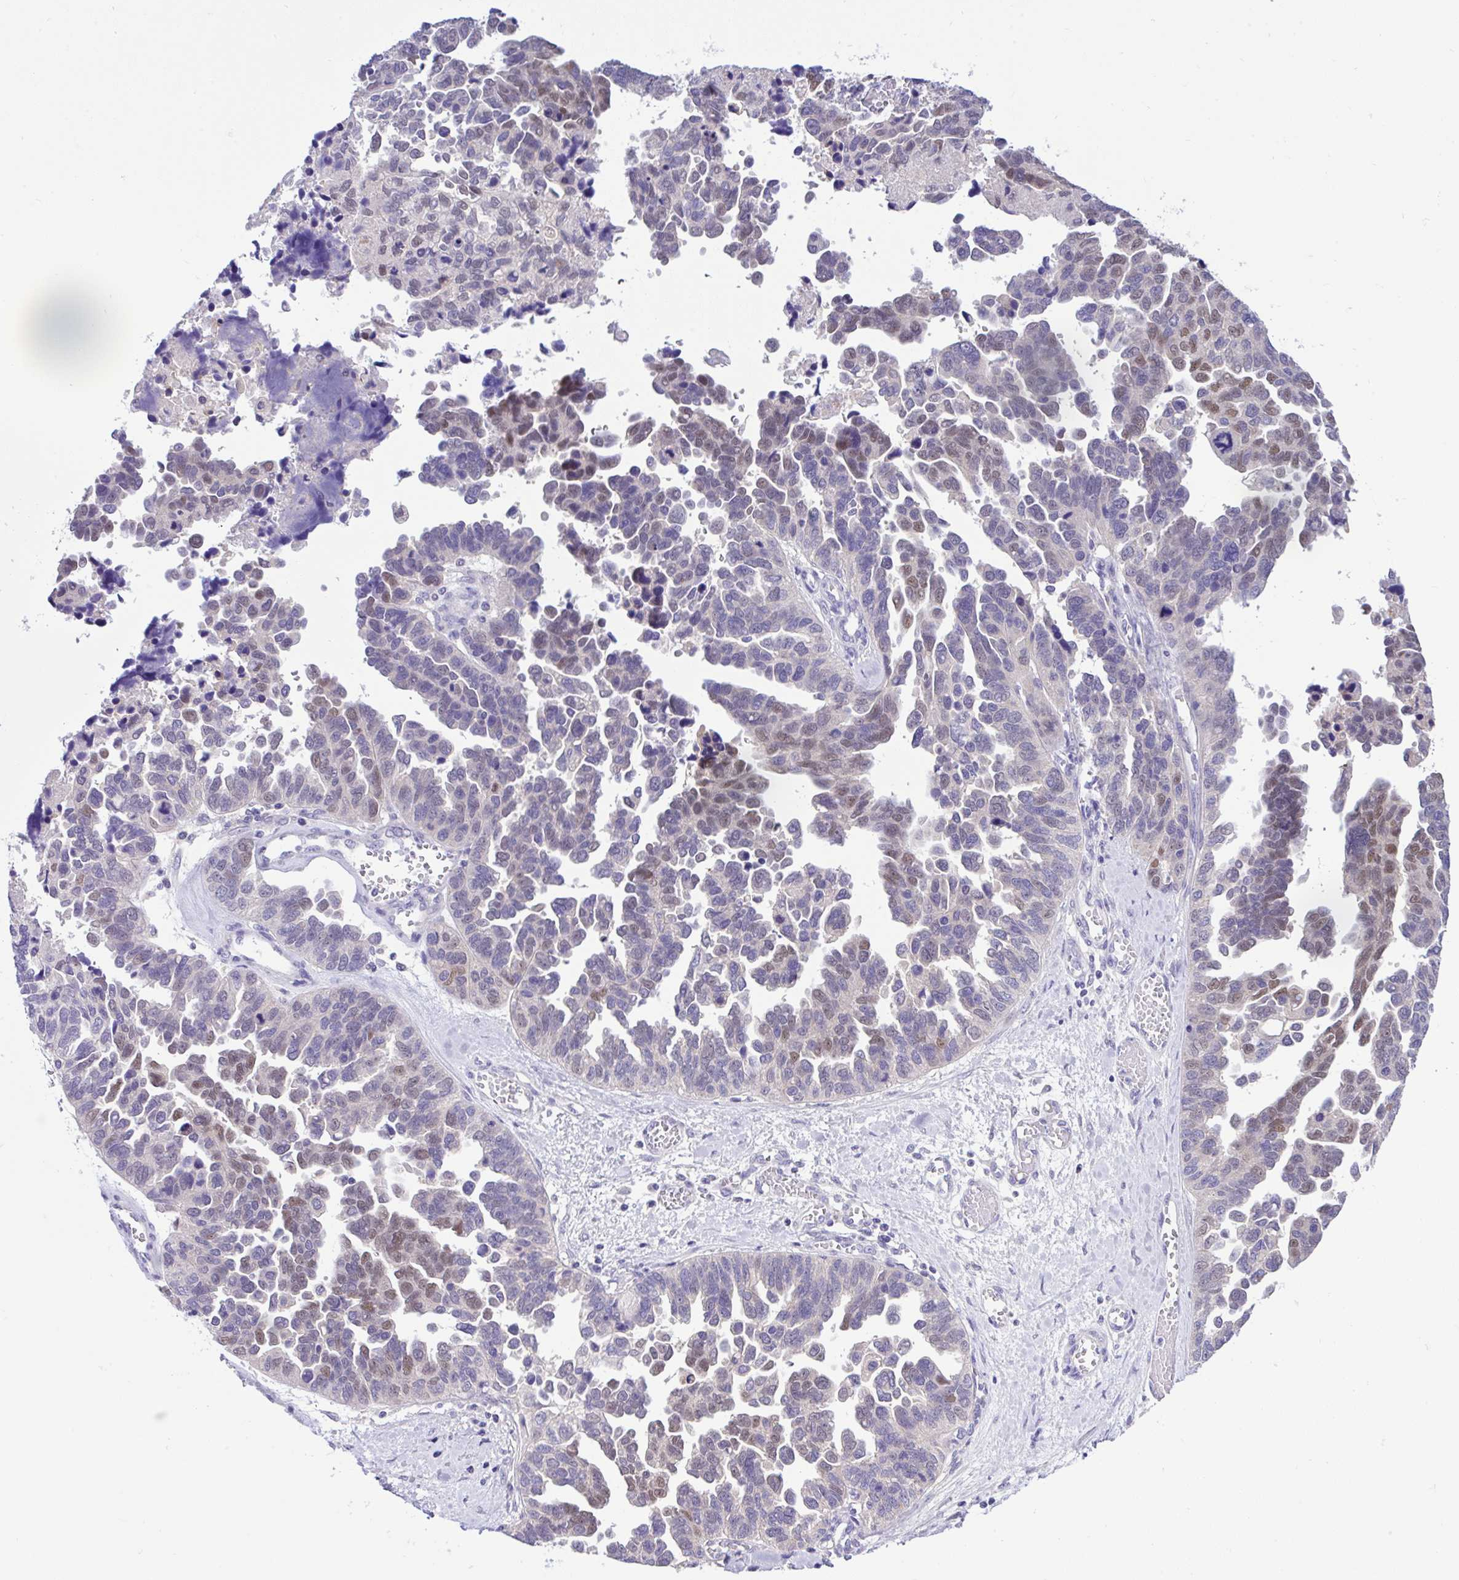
{"staining": {"intensity": "moderate", "quantity": "<25%", "location": "nuclear"}, "tissue": "ovarian cancer", "cell_type": "Tumor cells", "image_type": "cancer", "snomed": [{"axis": "morphology", "description": "Cystadenocarcinoma, serous, NOS"}, {"axis": "topography", "description": "Ovary"}], "caption": "Immunohistochemical staining of ovarian cancer (serous cystadenocarcinoma) reveals low levels of moderate nuclear expression in approximately <25% of tumor cells. The protein of interest is shown in brown color, while the nuclei are stained blue.", "gene": "ANO4", "patient": {"sex": "female", "age": 64}}